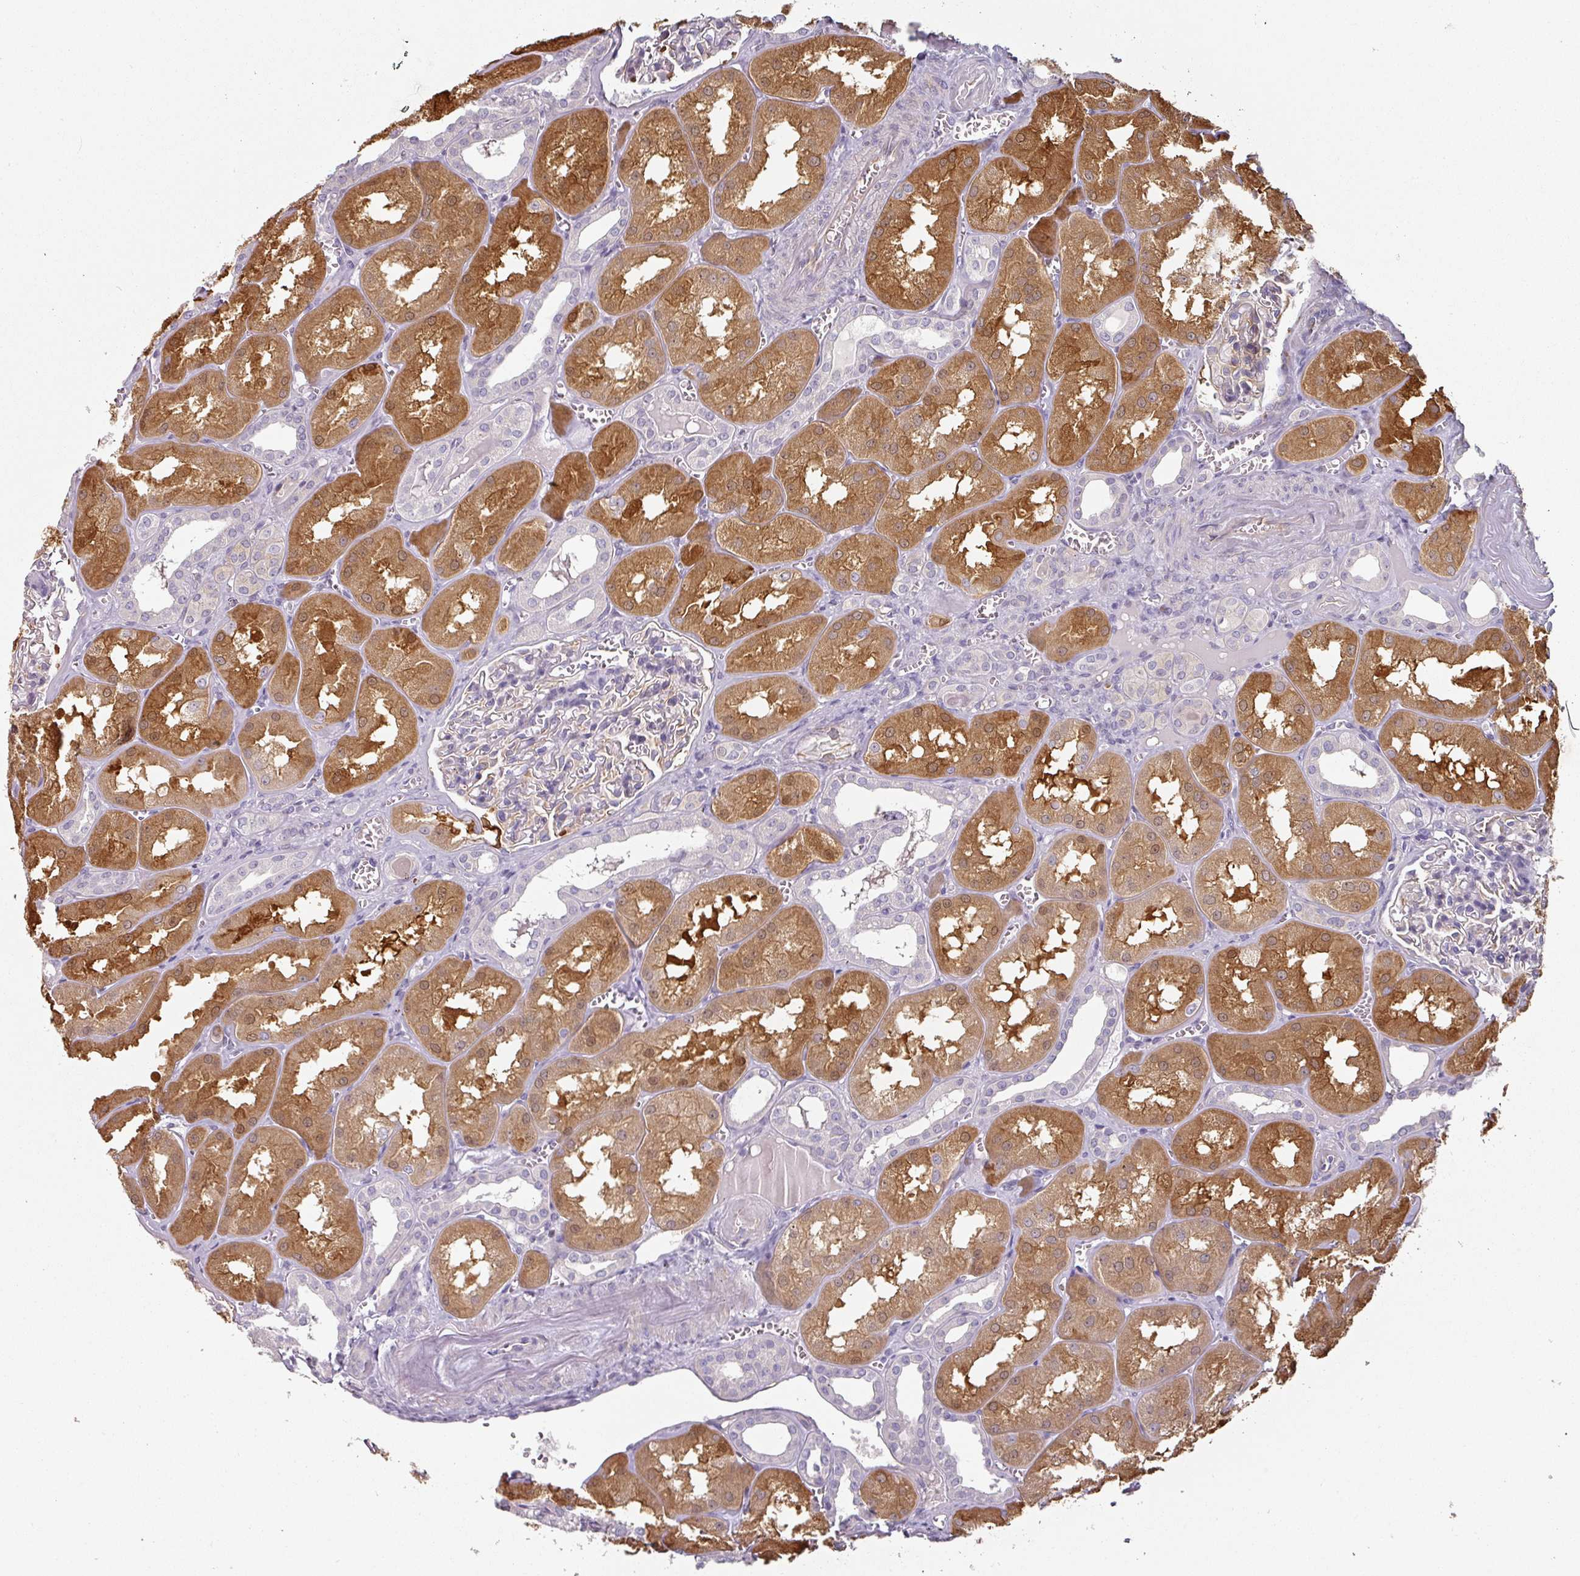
{"staining": {"intensity": "negative", "quantity": "none", "location": "none"}, "tissue": "kidney", "cell_type": "Cells in glomeruli", "image_type": "normal", "snomed": [{"axis": "morphology", "description": "Normal tissue, NOS"}, {"axis": "topography", "description": "Kidney"}], "caption": "Immunohistochemical staining of benign kidney shows no significant staining in cells in glomeruli.", "gene": "CEP78", "patient": {"sex": "male", "age": 61}}